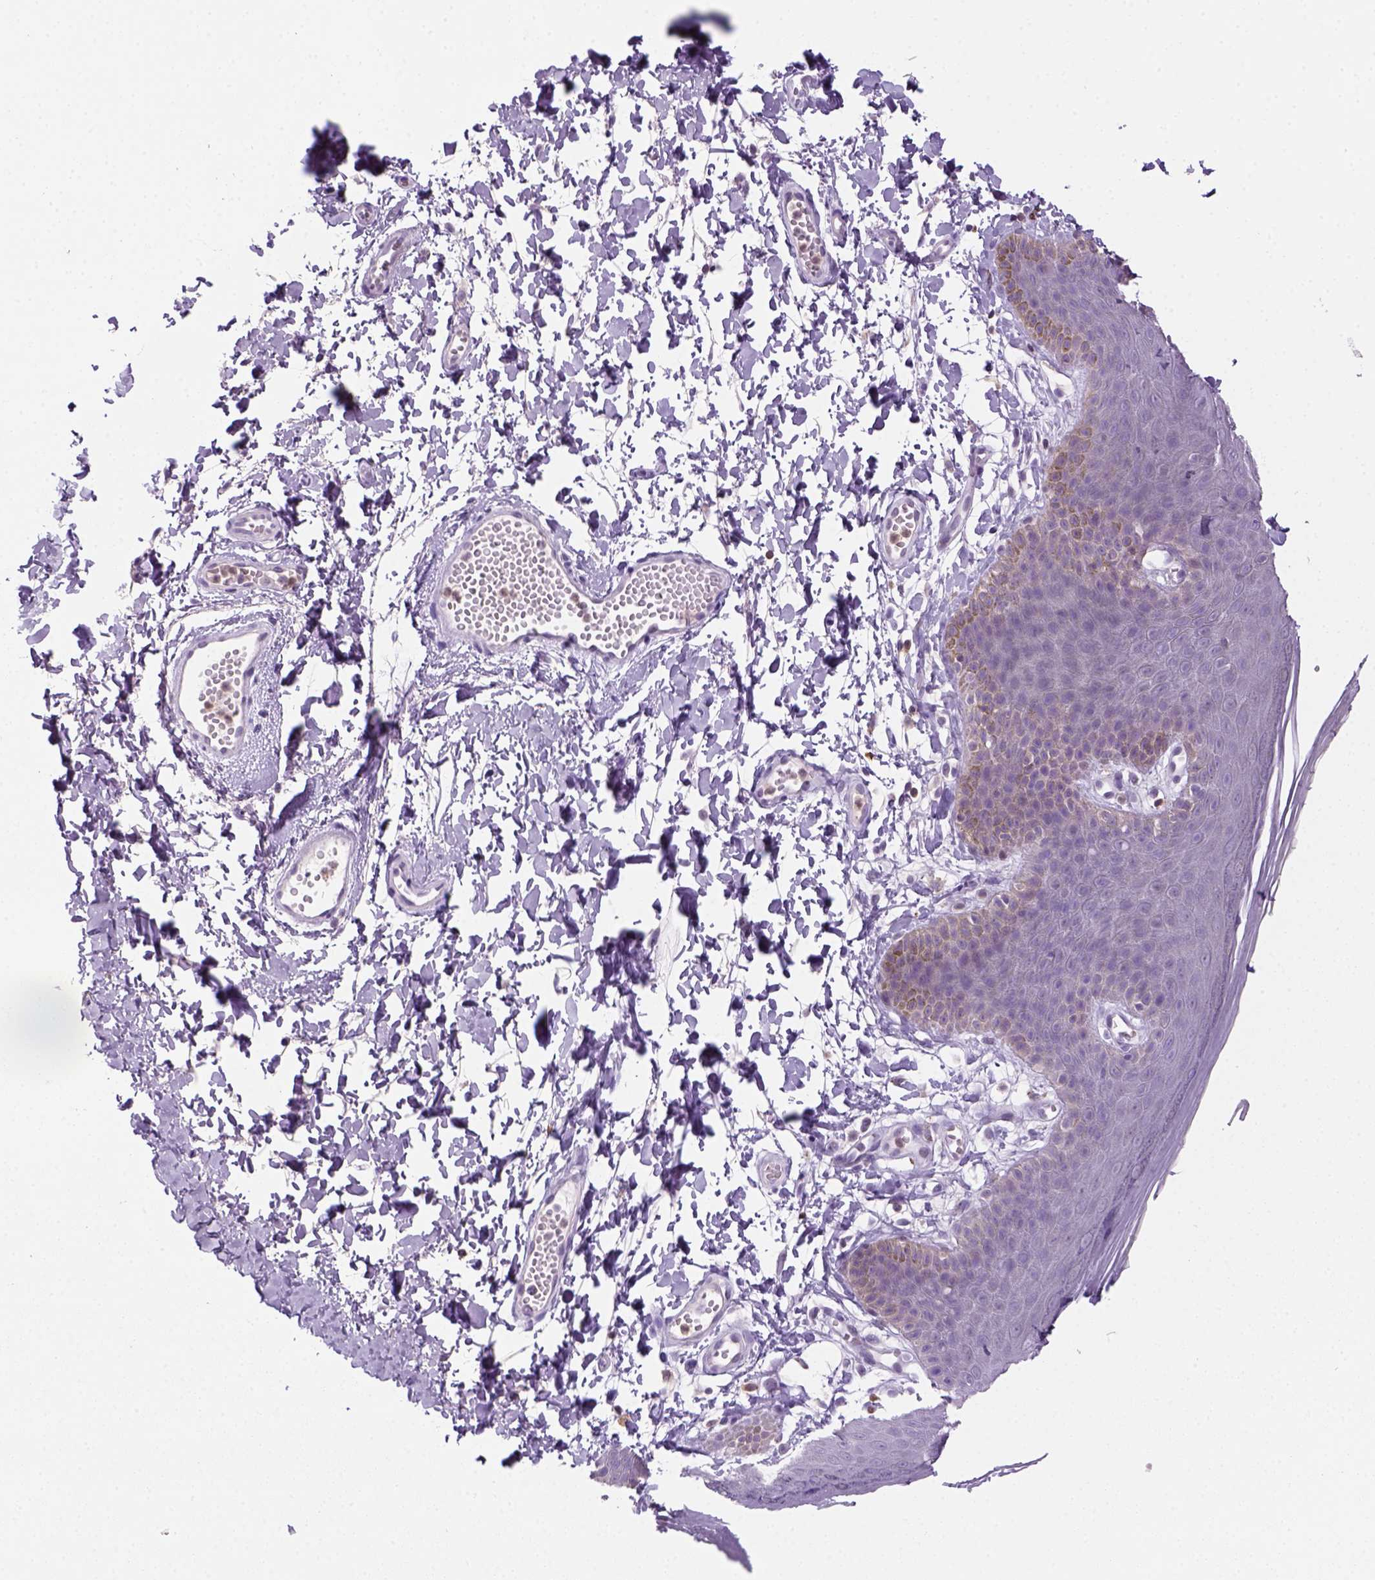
{"staining": {"intensity": "negative", "quantity": "none", "location": "none"}, "tissue": "skin", "cell_type": "Epidermal cells", "image_type": "normal", "snomed": [{"axis": "morphology", "description": "Normal tissue, NOS"}, {"axis": "topography", "description": "Anal"}], "caption": "DAB immunohistochemical staining of unremarkable skin displays no significant expression in epidermal cells.", "gene": "GOT1", "patient": {"sex": "male", "age": 53}}